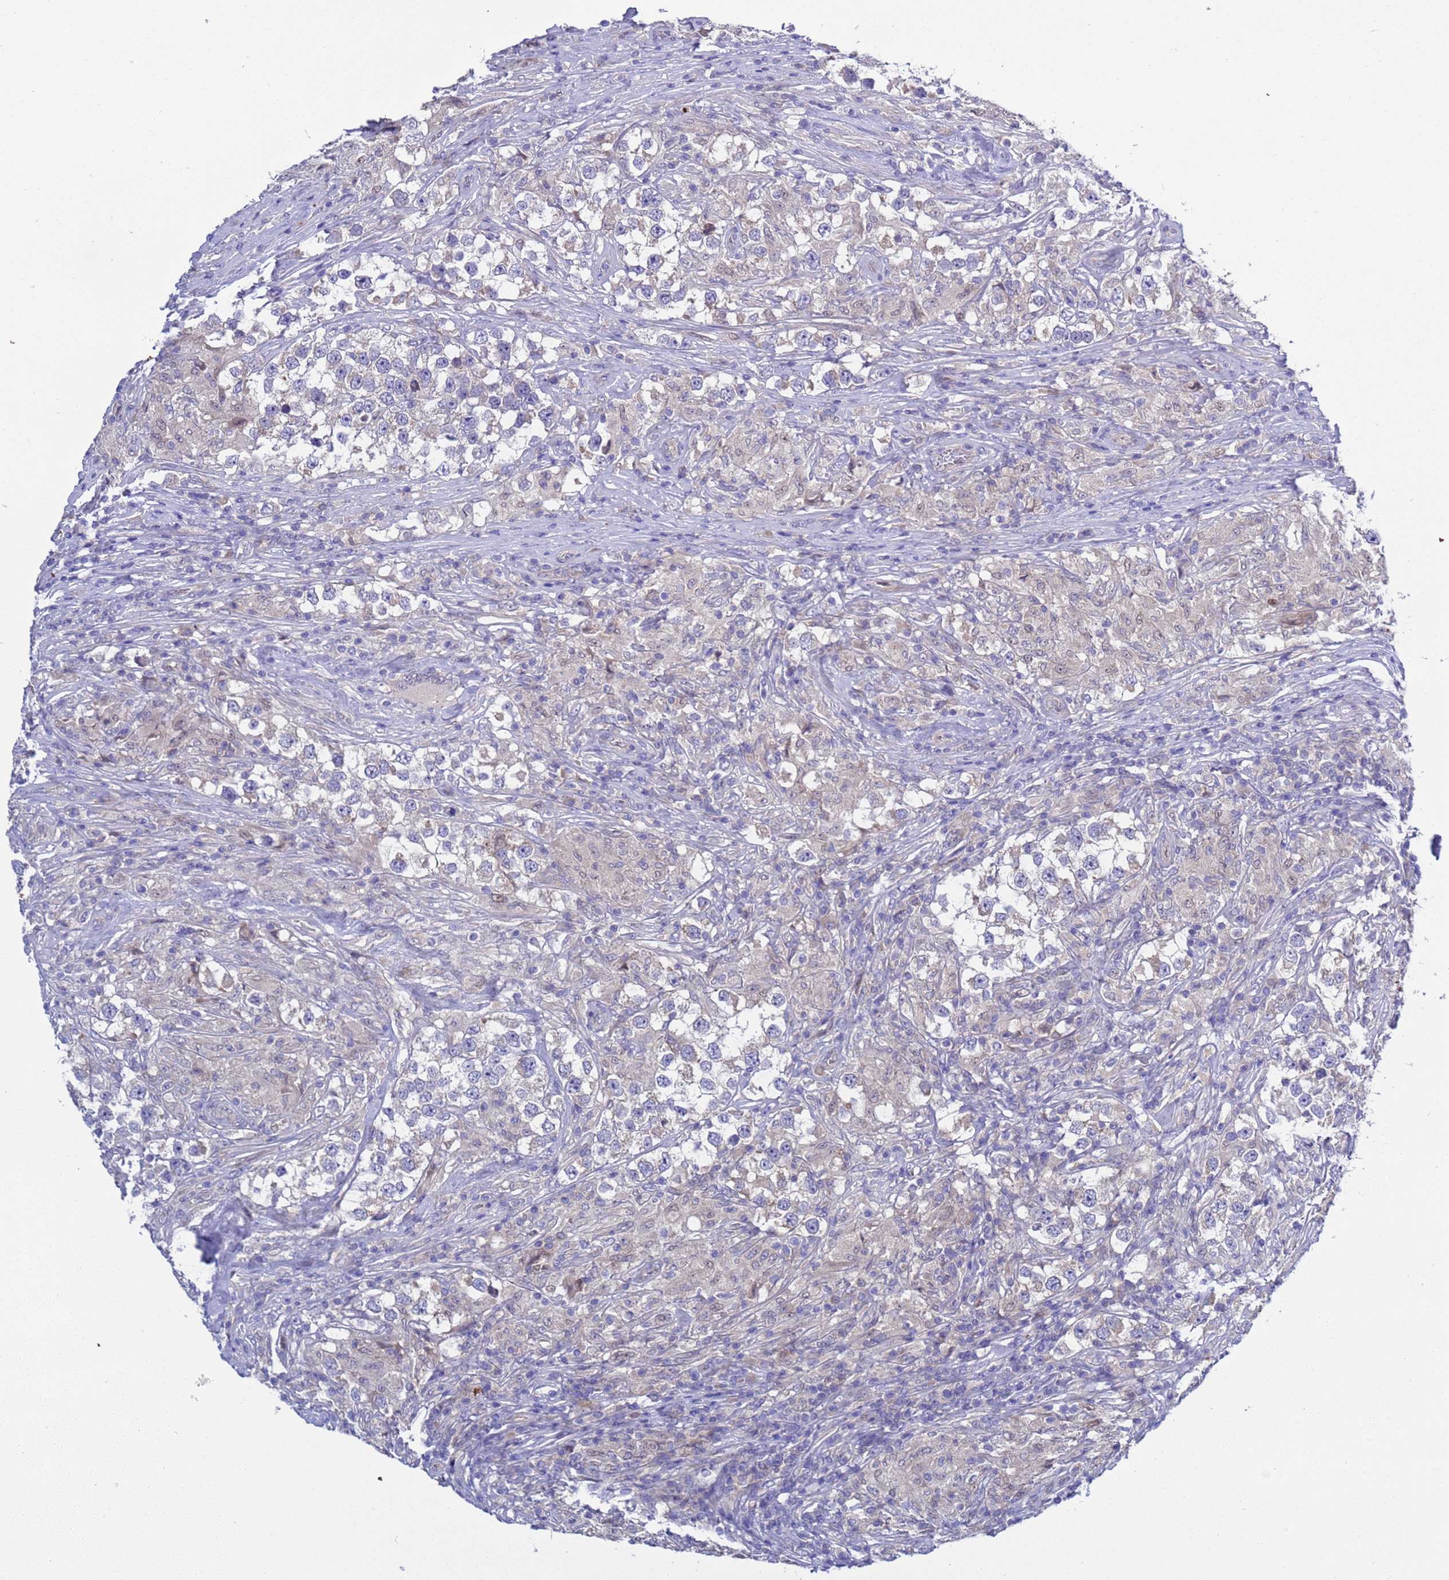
{"staining": {"intensity": "weak", "quantity": "<25%", "location": "cytoplasmic/membranous"}, "tissue": "testis cancer", "cell_type": "Tumor cells", "image_type": "cancer", "snomed": [{"axis": "morphology", "description": "Seminoma, NOS"}, {"axis": "topography", "description": "Testis"}], "caption": "The micrograph displays no significant expression in tumor cells of testis cancer.", "gene": "RC3H2", "patient": {"sex": "male", "age": 46}}